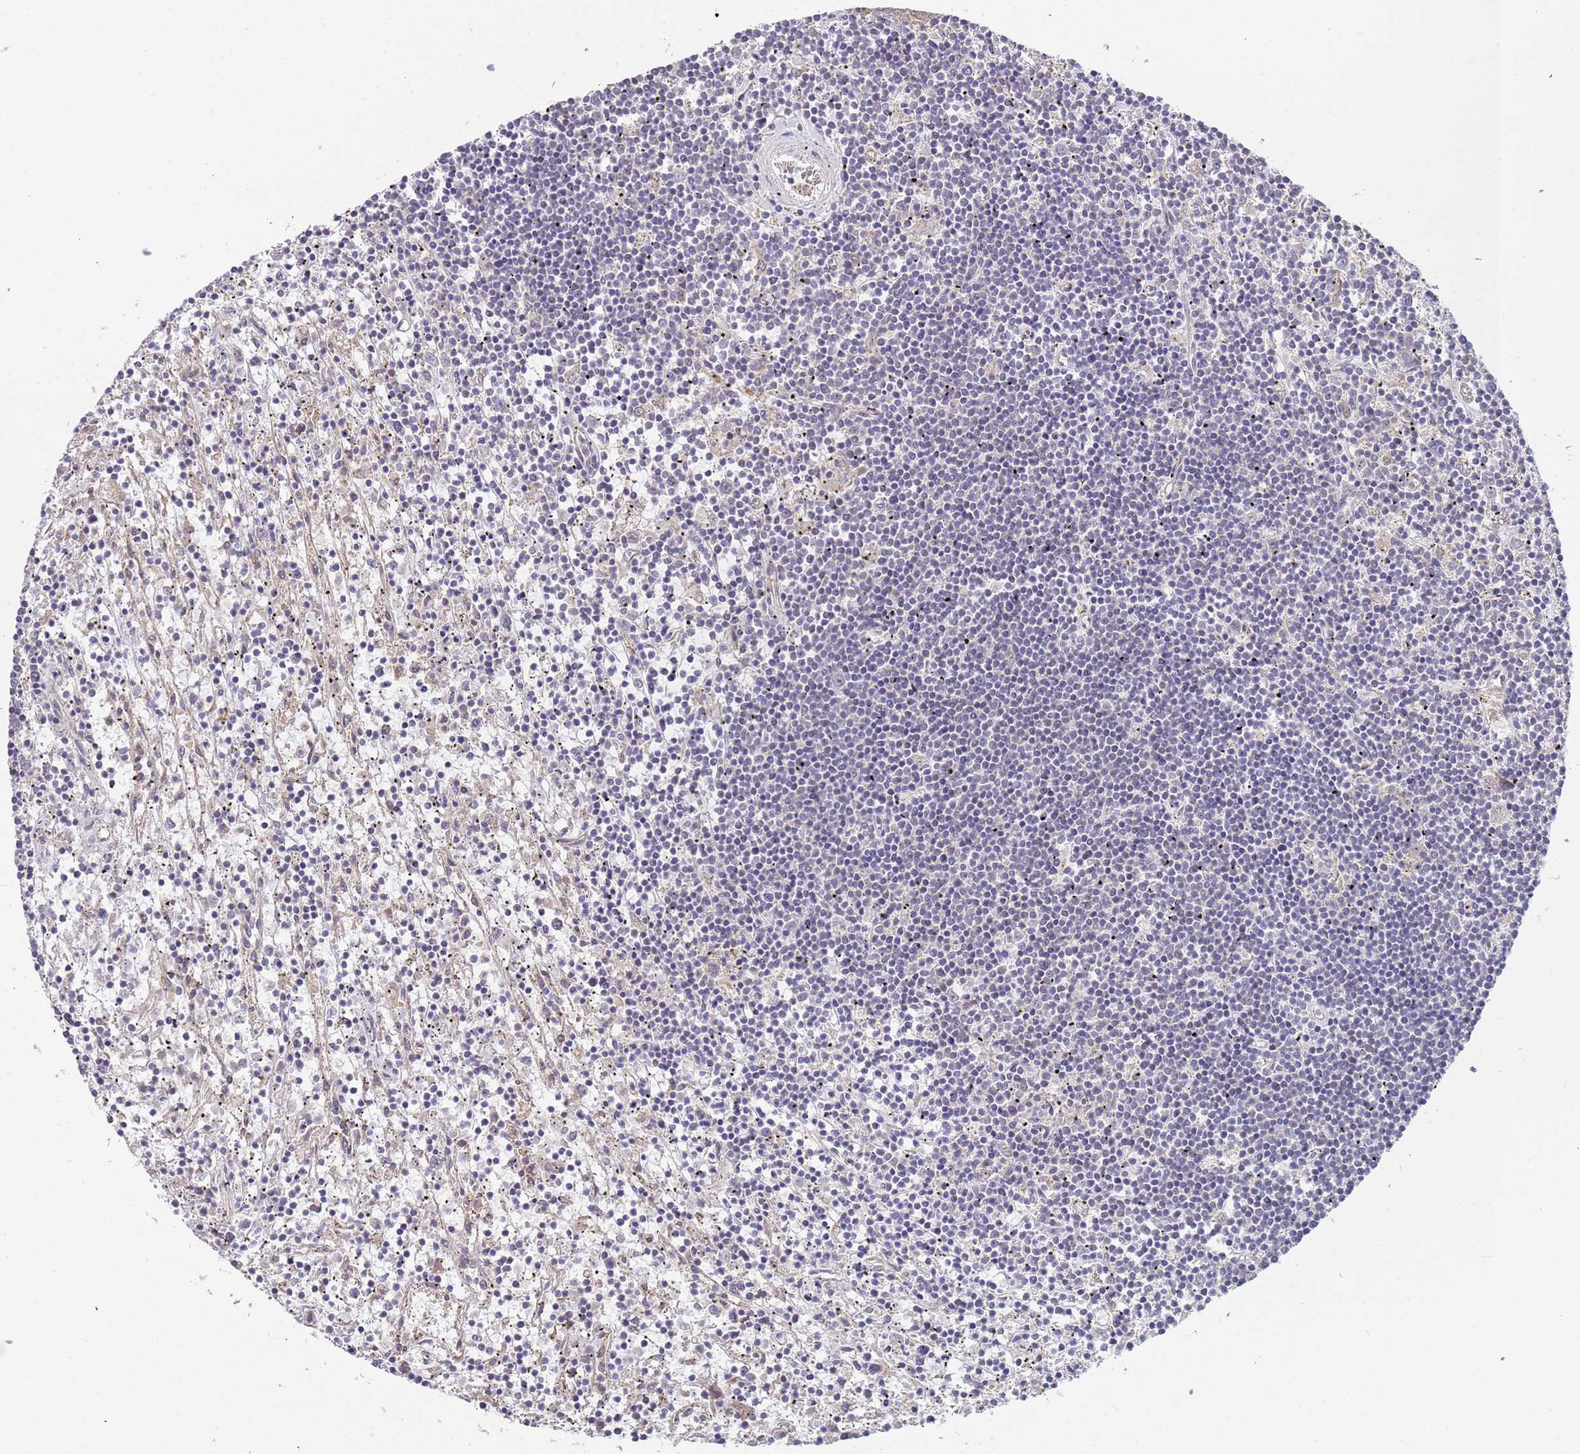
{"staining": {"intensity": "negative", "quantity": "none", "location": "none"}, "tissue": "lymphoma", "cell_type": "Tumor cells", "image_type": "cancer", "snomed": [{"axis": "morphology", "description": "Malignant lymphoma, non-Hodgkin's type, Low grade"}, {"axis": "topography", "description": "Spleen"}], "caption": "The IHC micrograph has no significant expression in tumor cells of malignant lymphoma, non-Hodgkin's type (low-grade) tissue. The staining is performed using DAB (3,3'-diaminobenzidine) brown chromogen with nuclei counter-stained in using hematoxylin.", "gene": "TMEM64", "patient": {"sex": "male", "age": 76}}